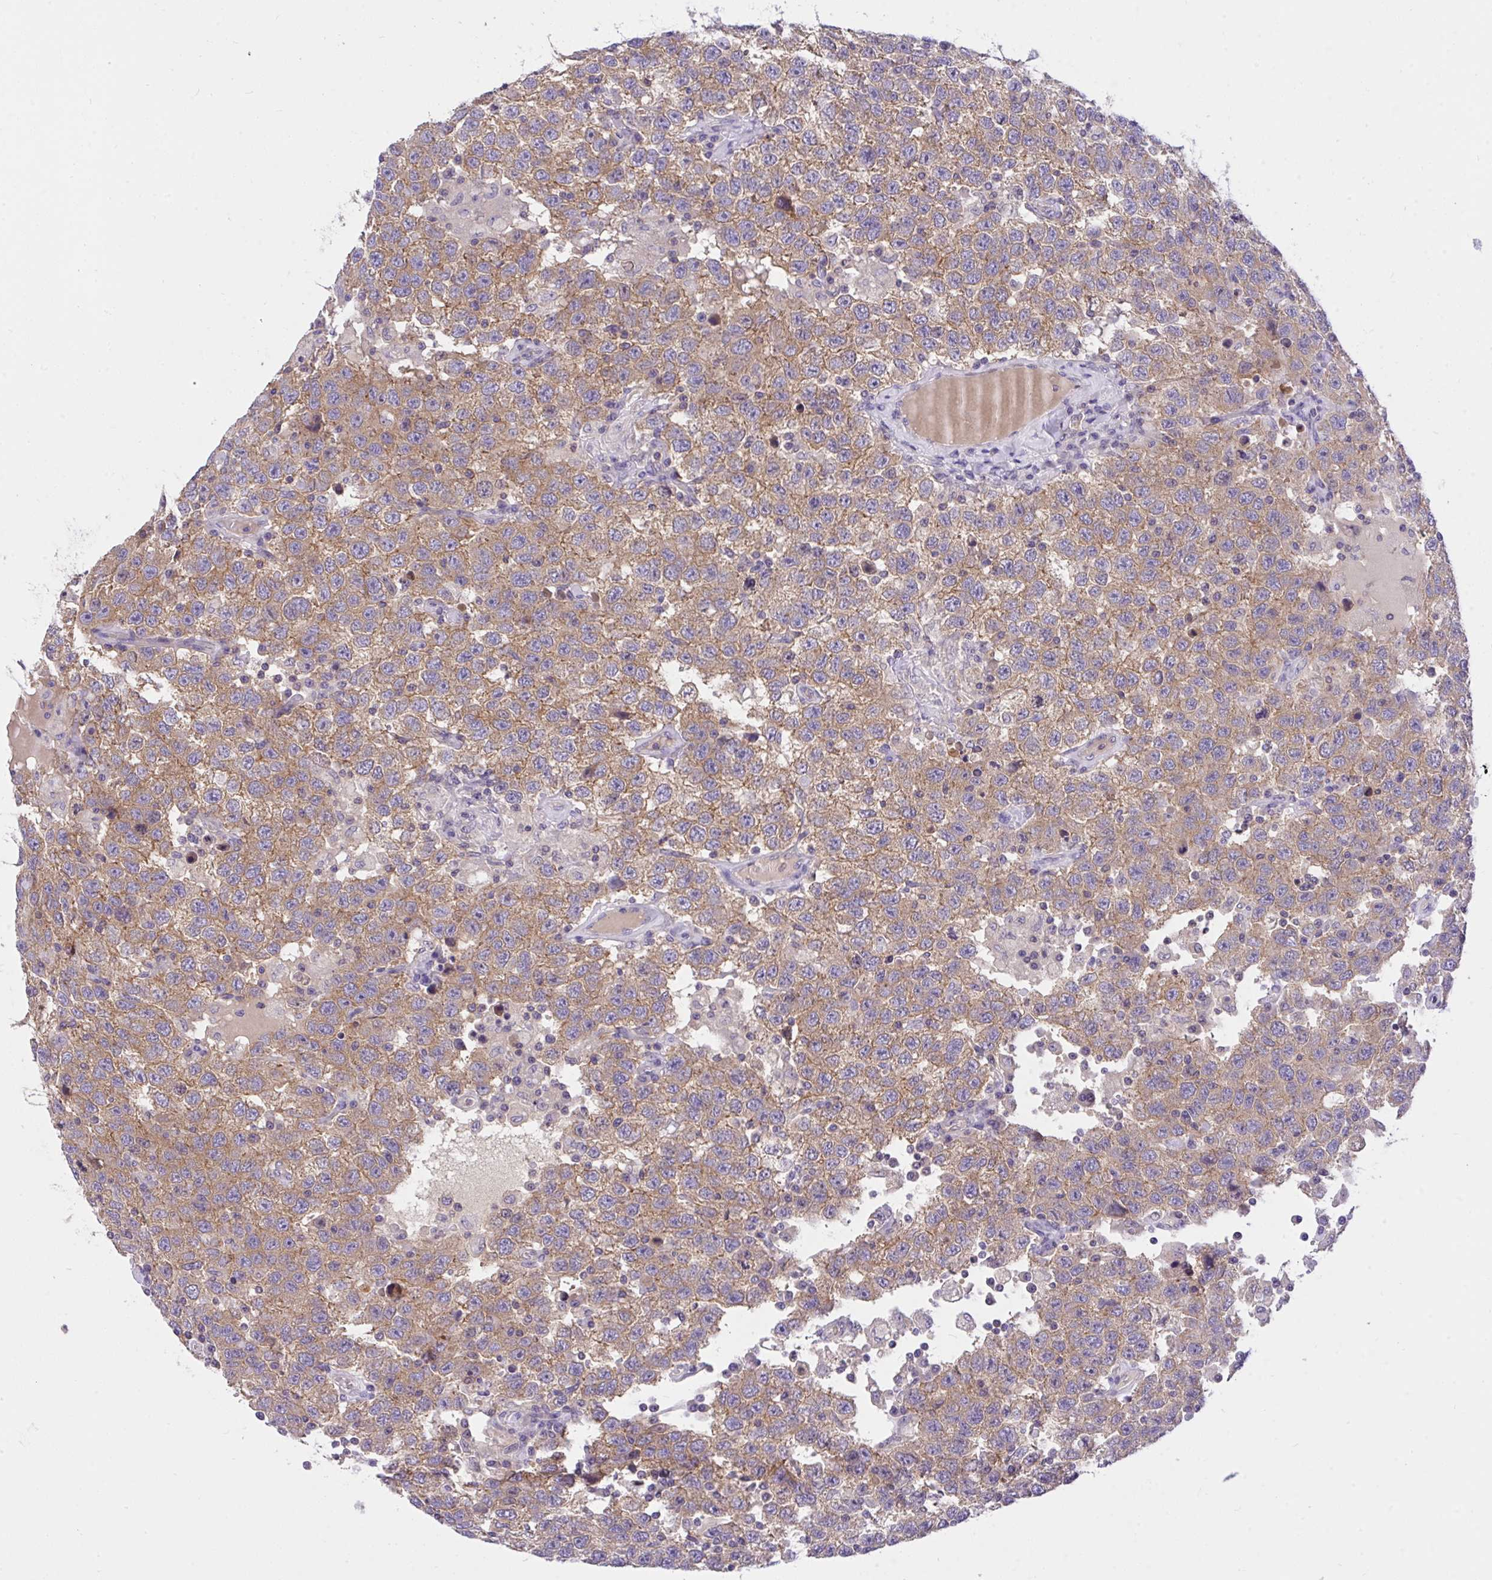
{"staining": {"intensity": "moderate", "quantity": ">75%", "location": "cytoplasmic/membranous"}, "tissue": "testis cancer", "cell_type": "Tumor cells", "image_type": "cancer", "snomed": [{"axis": "morphology", "description": "Seminoma, NOS"}, {"axis": "topography", "description": "Testis"}], "caption": "An IHC photomicrograph of tumor tissue is shown. Protein staining in brown labels moderate cytoplasmic/membranous positivity in testis seminoma within tumor cells. (DAB IHC with brightfield microscopy, high magnification).", "gene": "TLN2", "patient": {"sex": "male", "age": 41}}